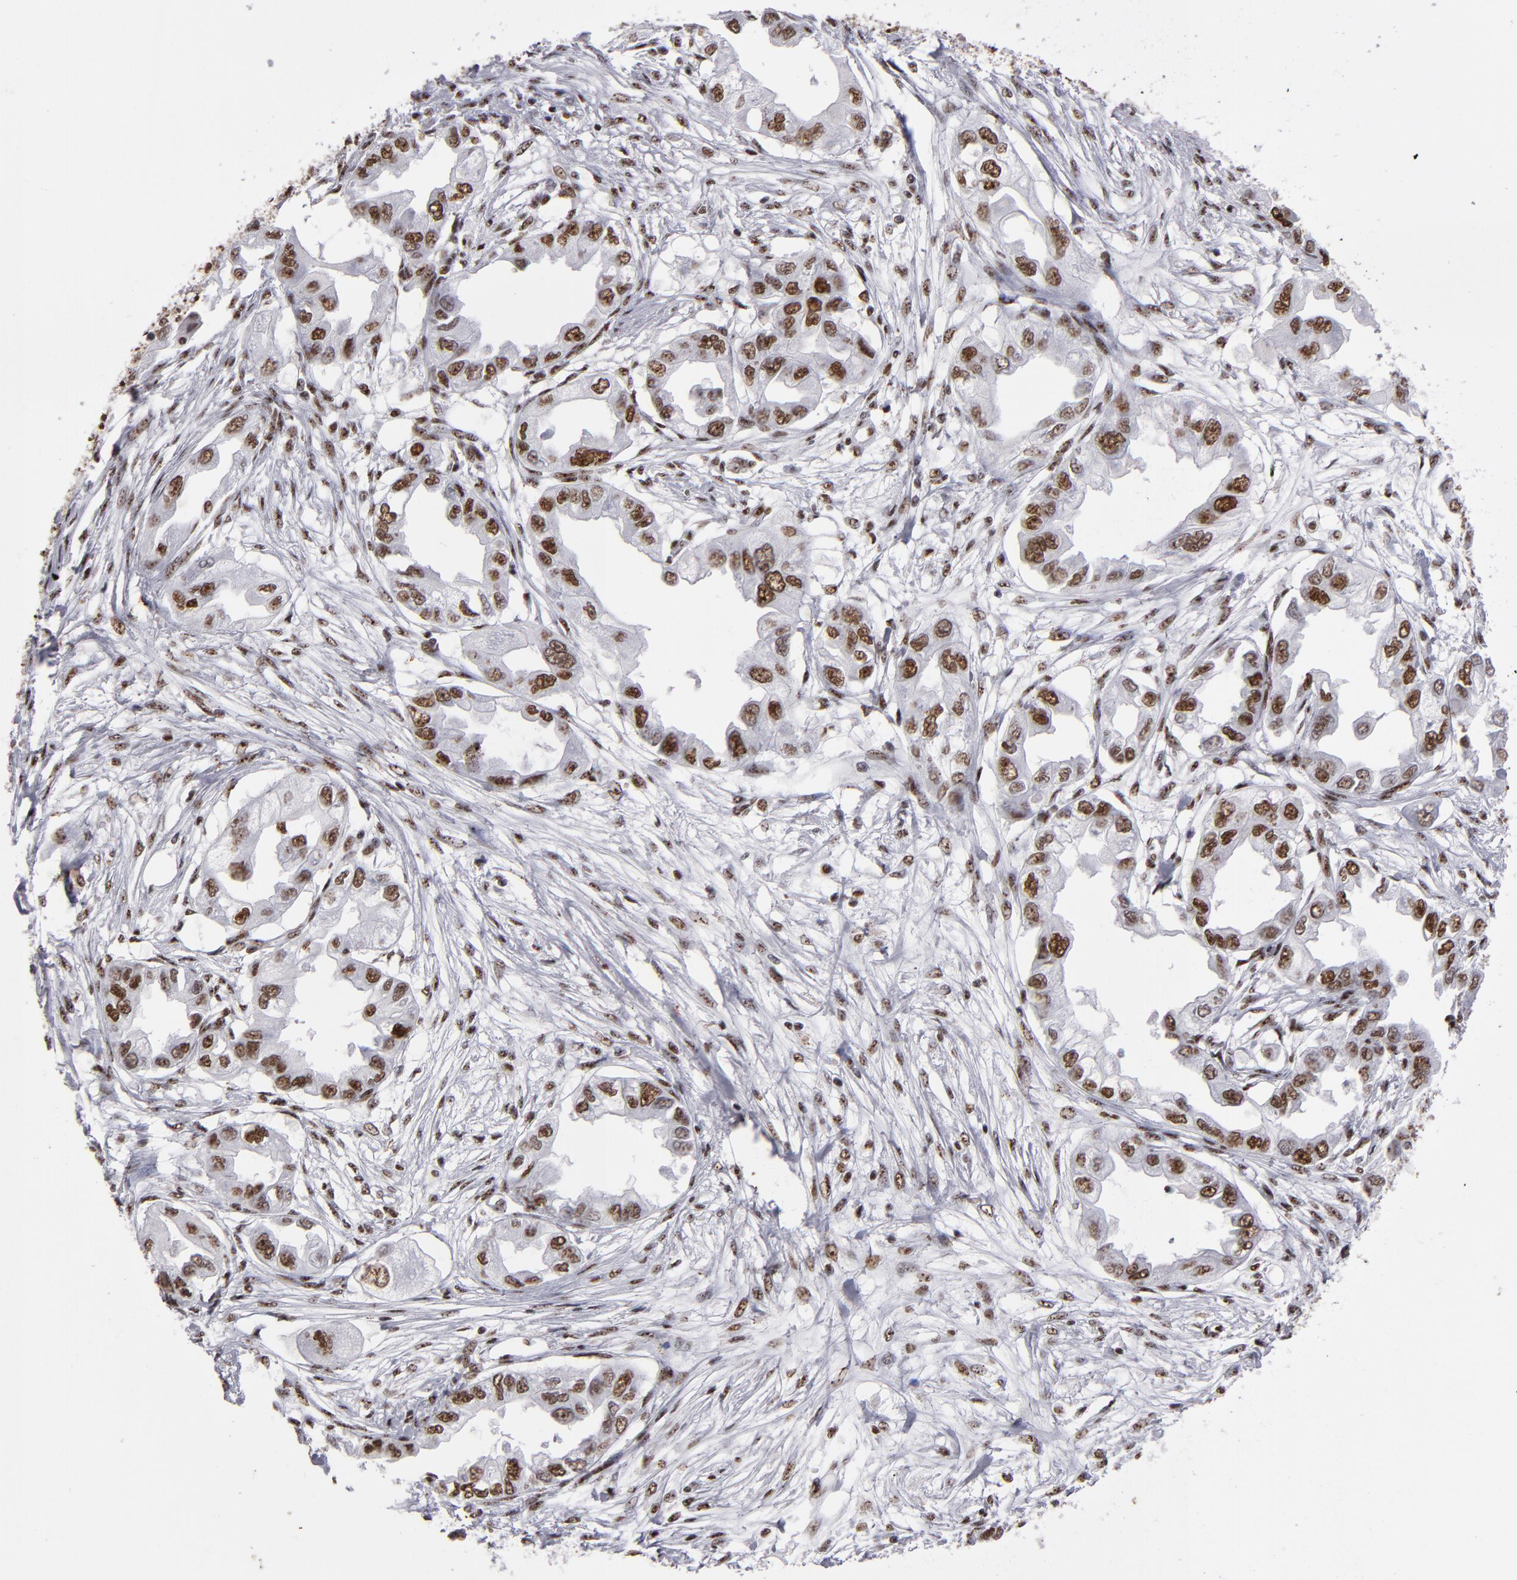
{"staining": {"intensity": "strong", "quantity": ">75%", "location": "nuclear"}, "tissue": "endometrial cancer", "cell_type": "Tumor cells", "image_type": "cancer", "snomed": [{"axis": "morphology", "description": "Adenocarcinoma, NOS"}, {"axis": "topography", "description": "Endometrium"}], "caption": "Immunohistochemical staining of human endometrial cancer (adenocarcinoma) displays high levels of strong nuclear protein positivity in about >75% of tumor cells. Nuclei are stained in blue.", "gene": "MRE11", "patient": {"sex": "female", "age": 67}}